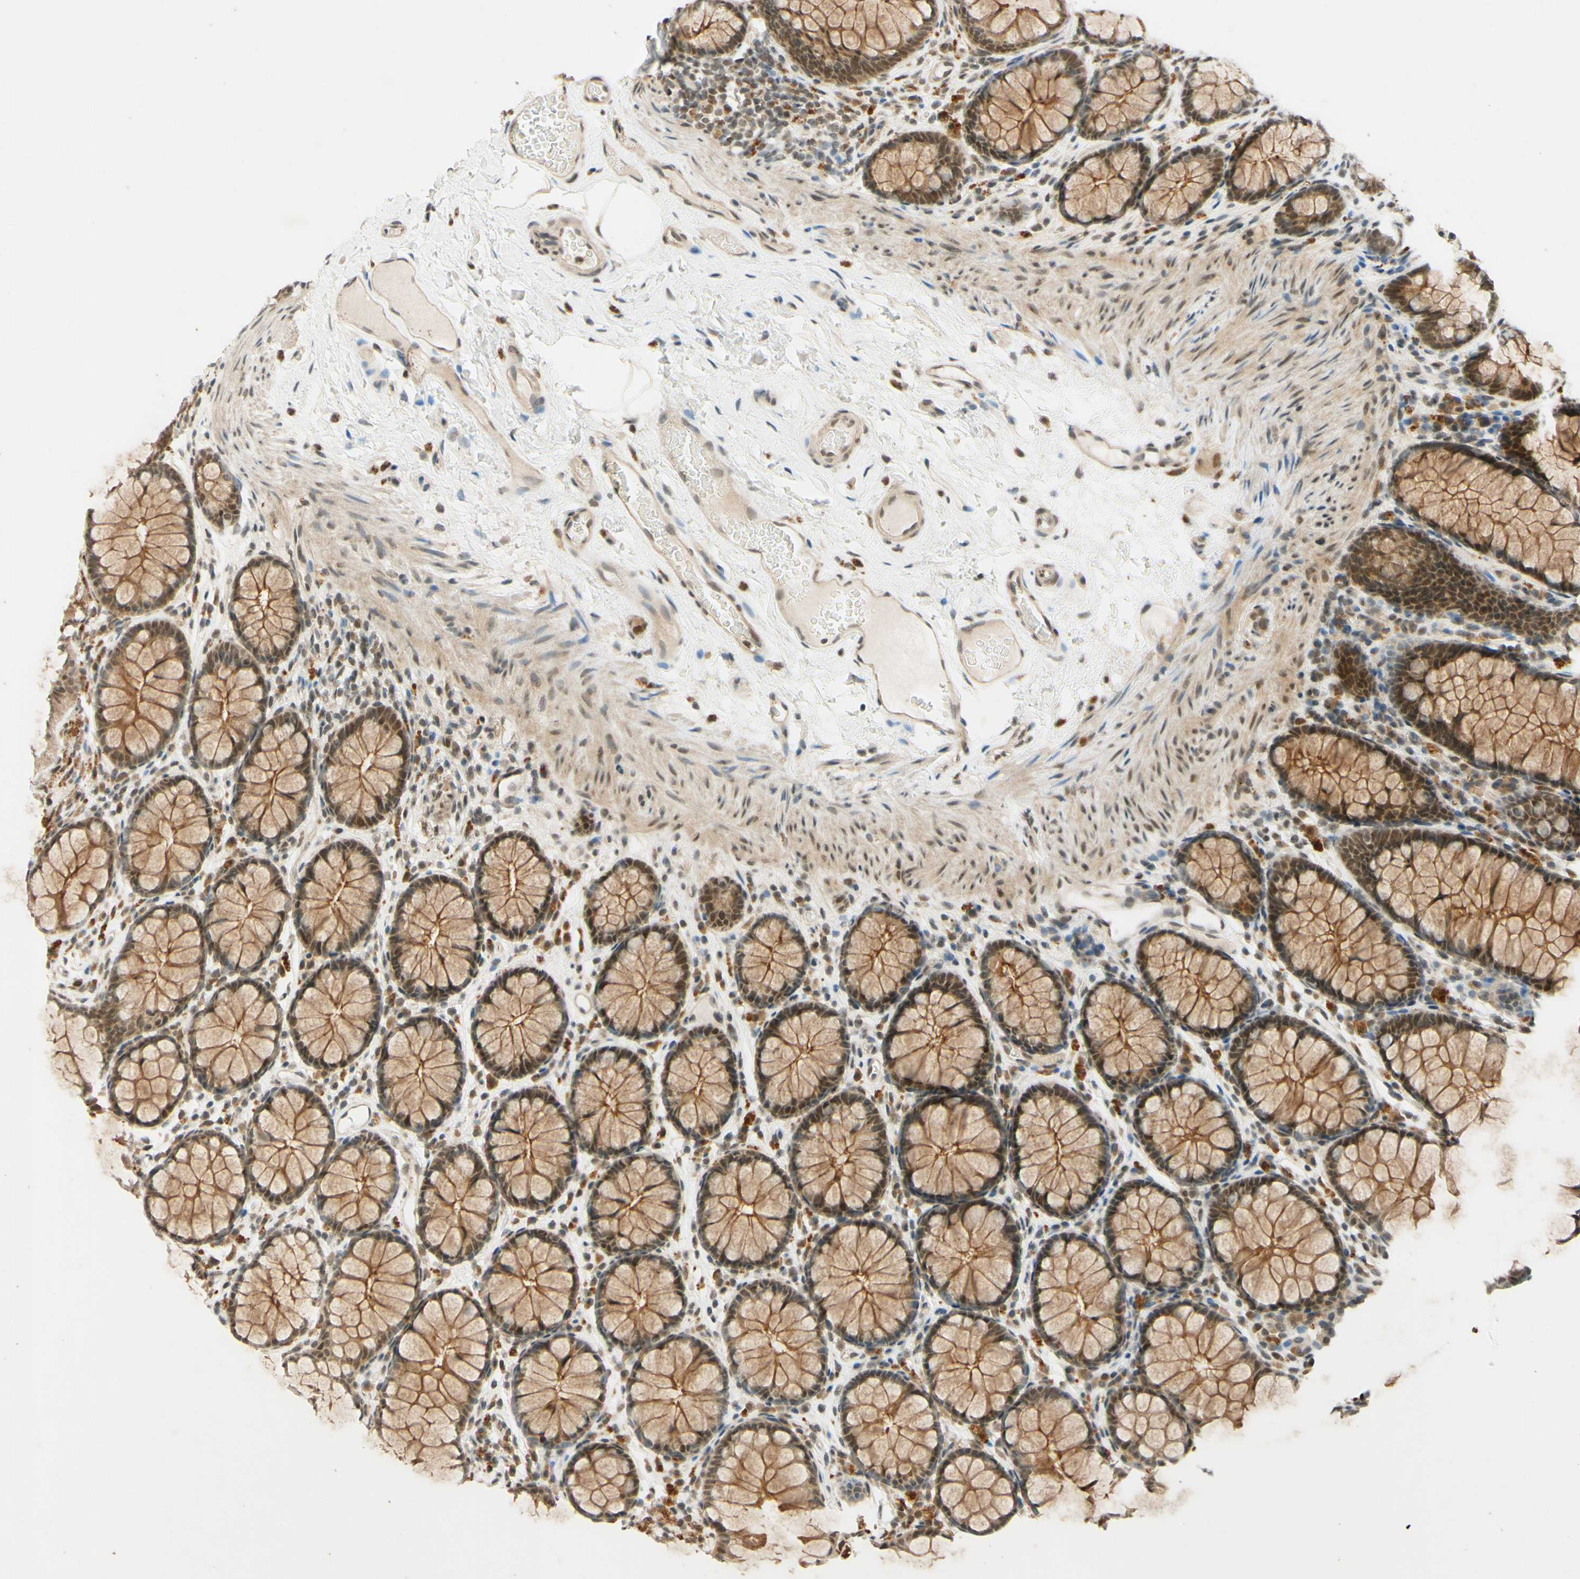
{"staining": {"intensity": "weak", "quantity": ">75%", "location": "cytoplasmic/membranous"}, "tissue": "colon", "cell_type": "Endothelial cells", "image_type": "normal", "snomed": [{"axis": "morphology", "description": "Normal tissue, NOS"}, {"axis": "topography", "description": "Colon"}], "caption": "Immunohistochemistry (IHC) histopathology image of normal human colon stained for a protein (brown), which demonstrates low levels of weak cytoplasmic/membranous expression in about >75% of endothelial cells.", "gene": "SMARCB1", "patient": {"sex": "female", "age": 55}}